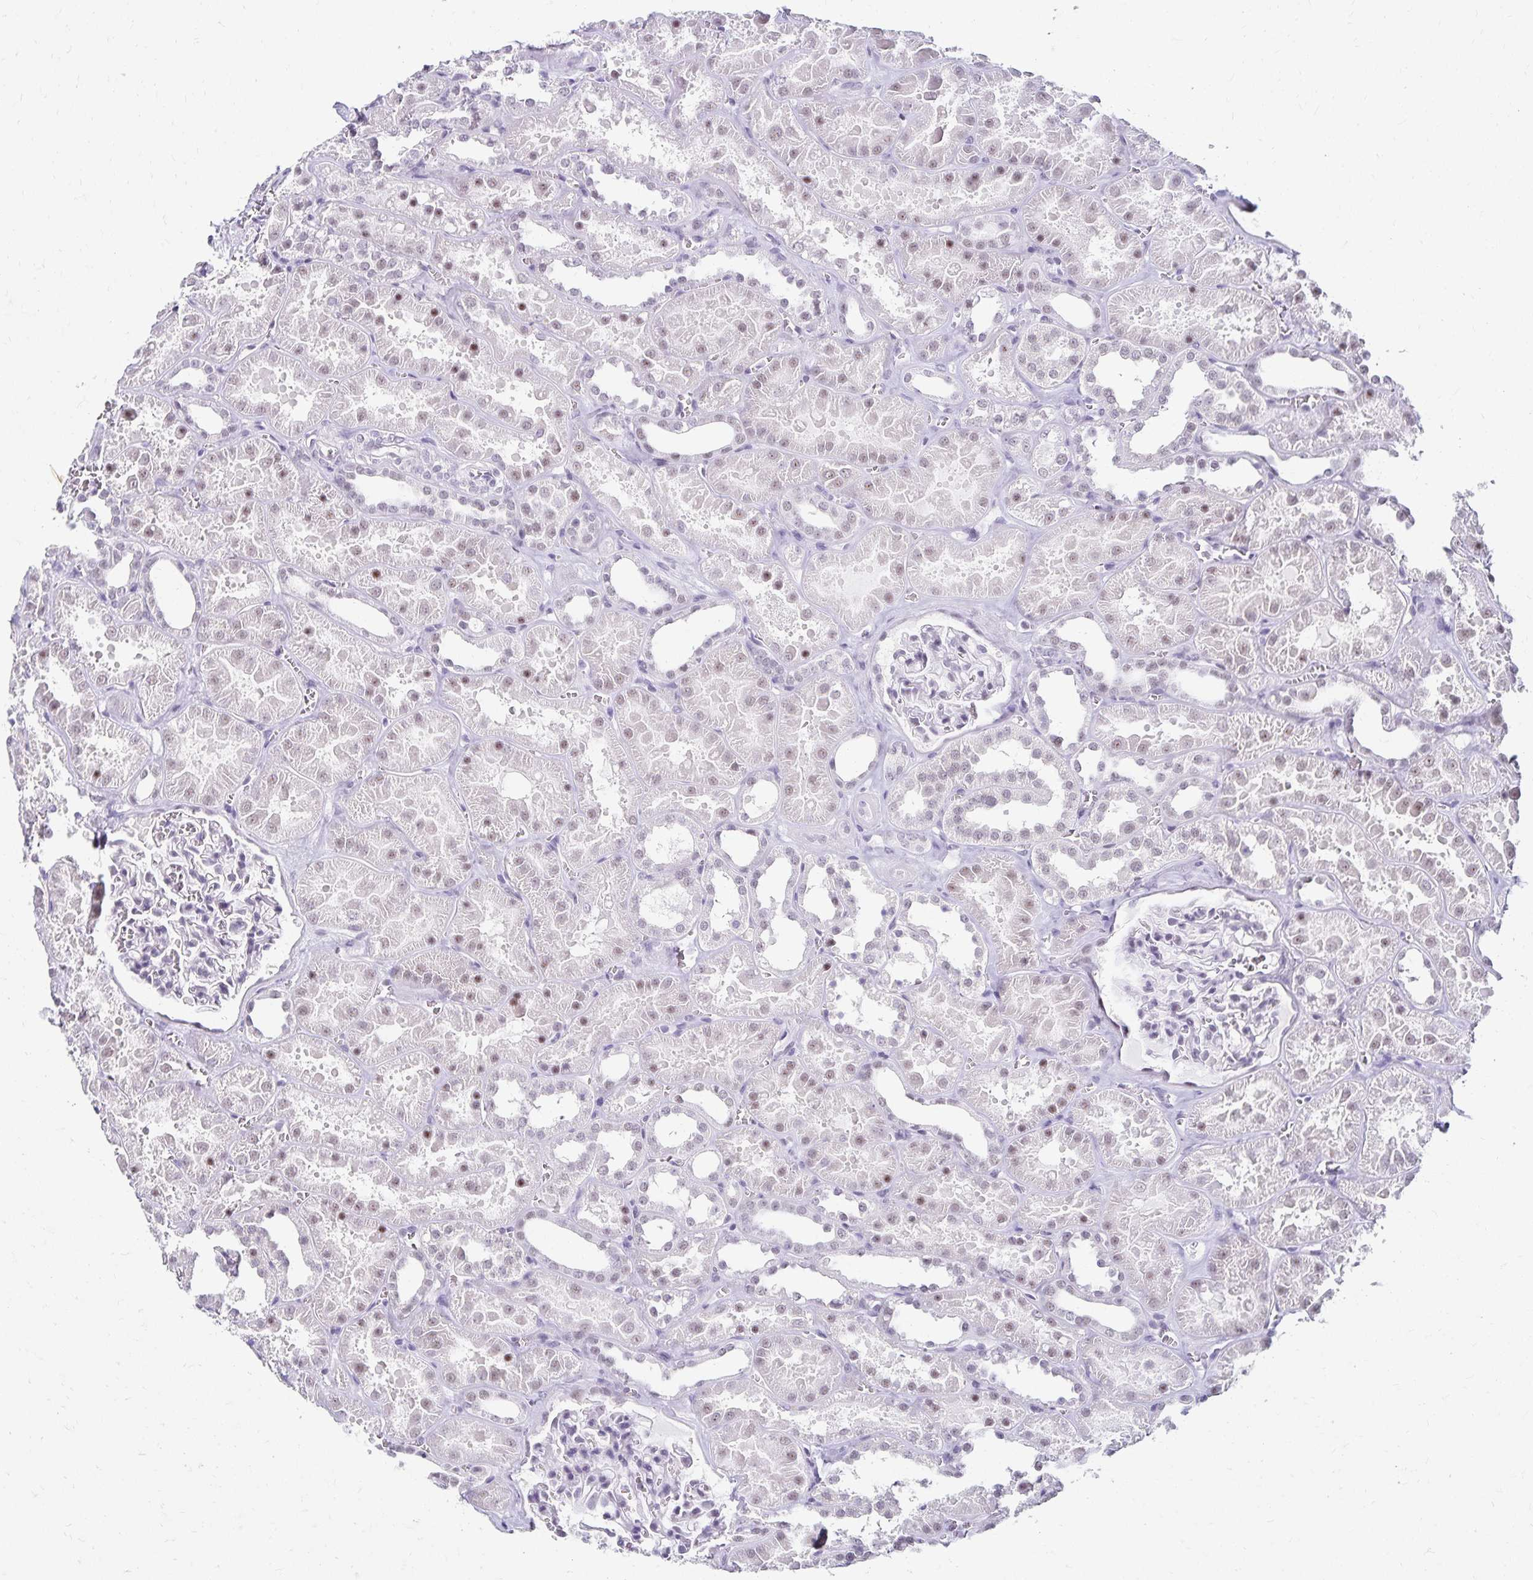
{"staining": {"intensity": "negative", "quantity": "none", "location": "none"}, "tissue": "kidney", "cell_type": "Cells in glomeruli", "image_type": "normal", "snomed": [{"axis": "morphology", "description": "Normal tissue, NOS"}, {"axis": "topography", "description": "Kidney"}], "caption": "DAB (3,3'-diaminobenzidine) immunohistochemical staining of normal kidney exhibits no significant staining in cells in glomeruli.", "gene": "C20orf85", "patient": {"sex": "female", "age": 41}}